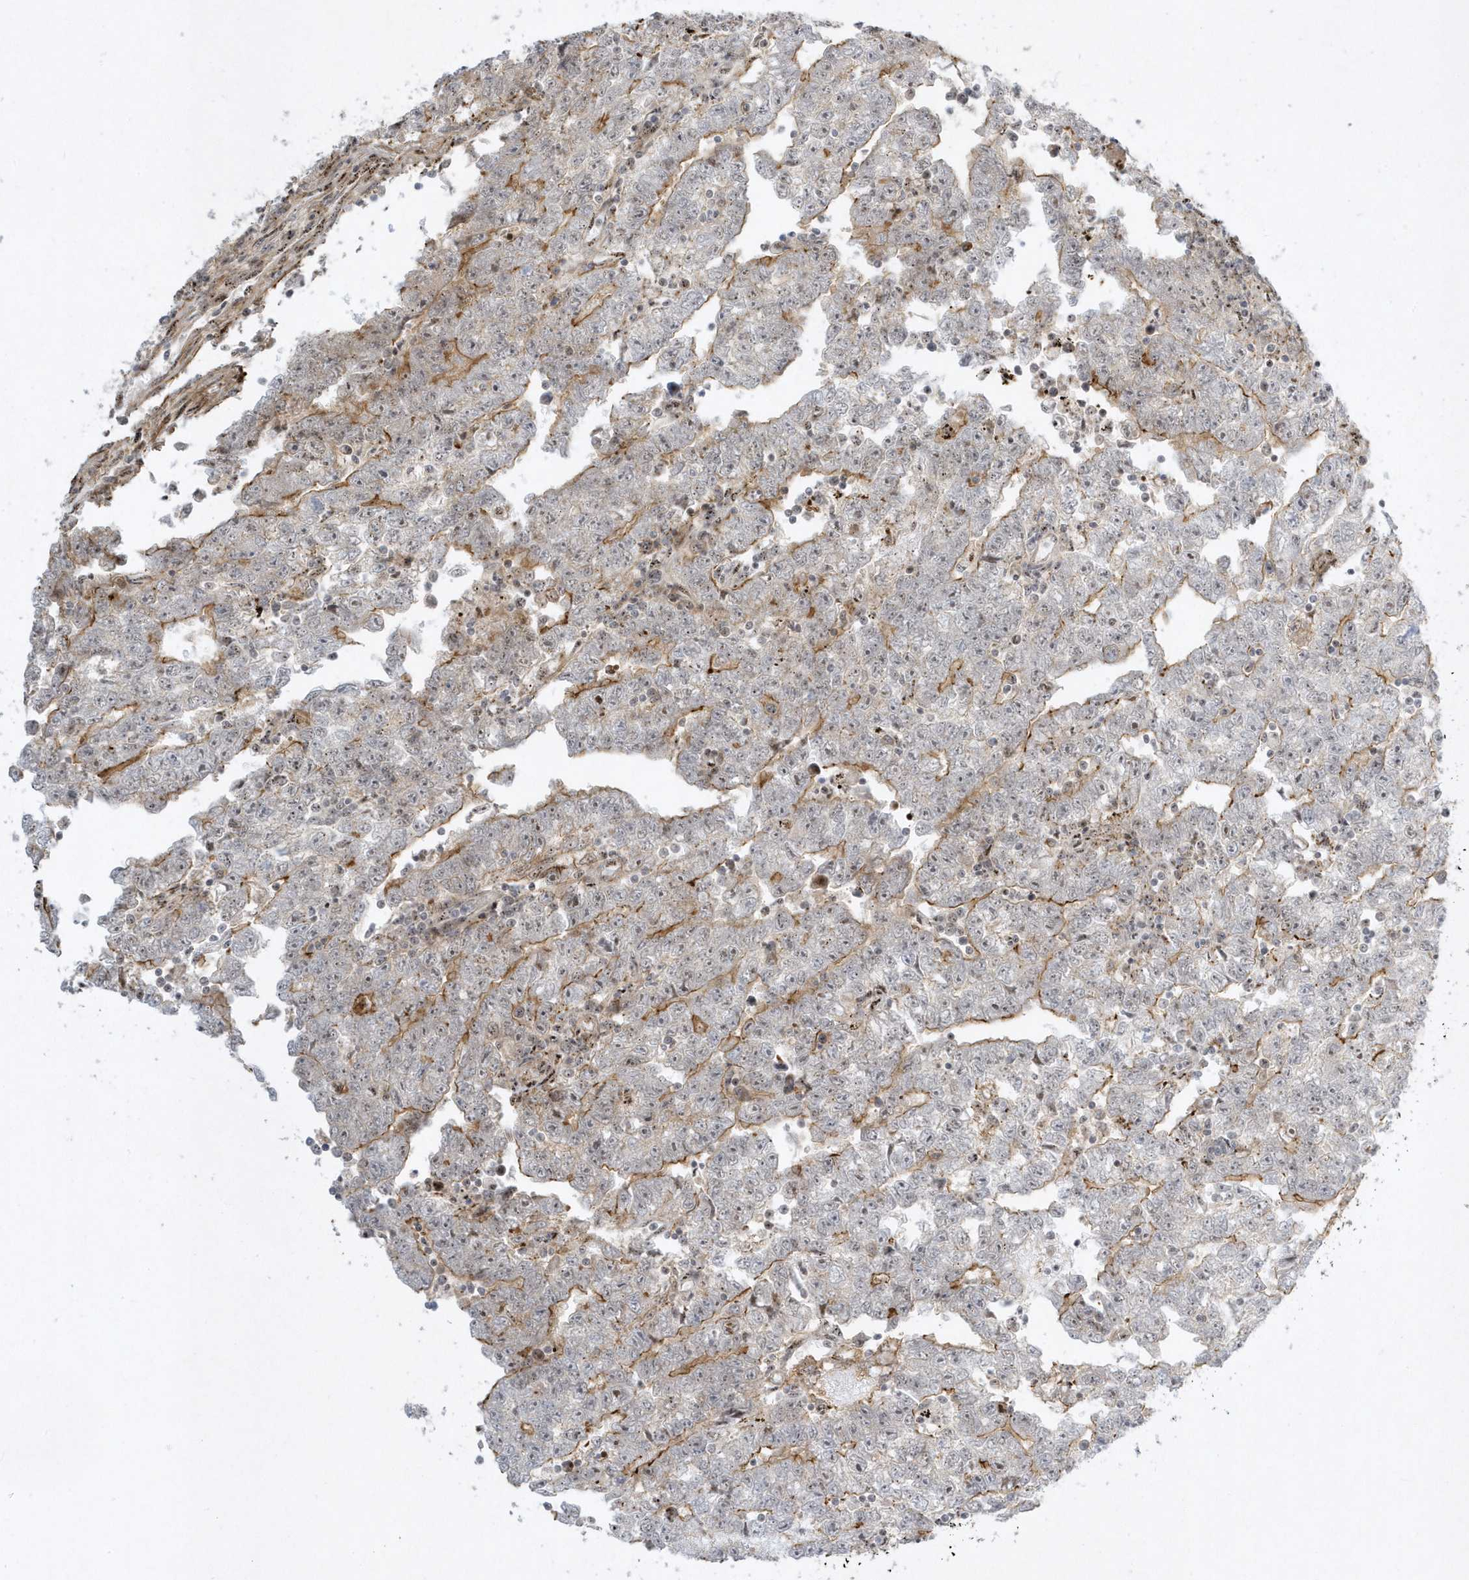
{"staining": {"intensity": "moderate", "quantity": "25%-75%", "location": "cytoplasmic/membranous"}, "tissue": "testis cancer", "cell_type": "Tumor cells", "image_type": "cancer", "snomed": [{"axis": "morphology", "description": "Carcinoma, Embryonal, NOS"}, {"axis": "topography", "description": "Testis"}], "caption": "Protein expression by IHC demonstrates moderate cytoplasmic/membranous staining in approximately 25%-75% of tumor cells in testis cancer (embryonal carcinoma).", "gene": "MASP2", "patient": {"sex": "male", "age": 25}}